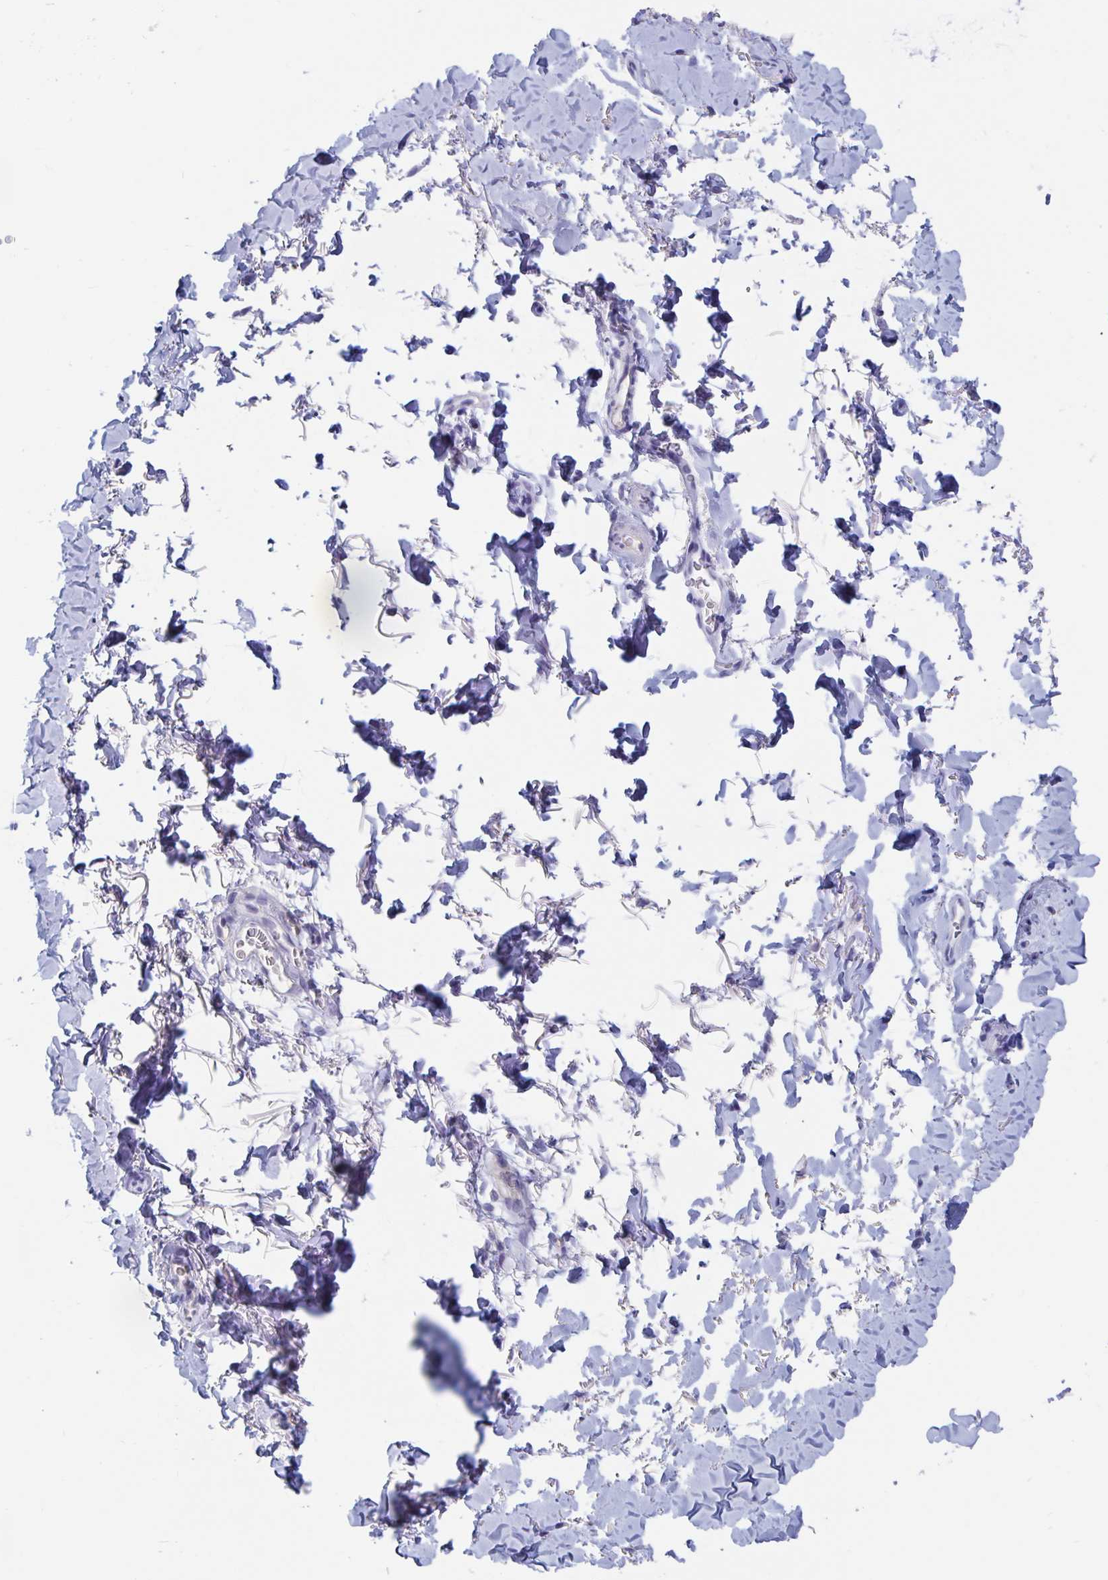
{"staining": {"intensity": "negative", "quantity": "none", "location": "none"}, "tissue": "adipose tissue", "cell_type": "Adipocytes", "image_type": "normal", "snomed": [{"axis": "morphology", "description": "Normal tissue, NOS"}, {"axis": "topography", "description": "Vulva"}, {"axis": "topography", "description": "Peripheral nerve tissue"}], "caption": "Immunohistochemistry (IHC) image of benign adipose tissue: adipose tissue stained with DAB exhibits no significant protein staining in adipocytes.", "gene": "ZNHIT2", "patient": {"sex": "female", "age": 66}}